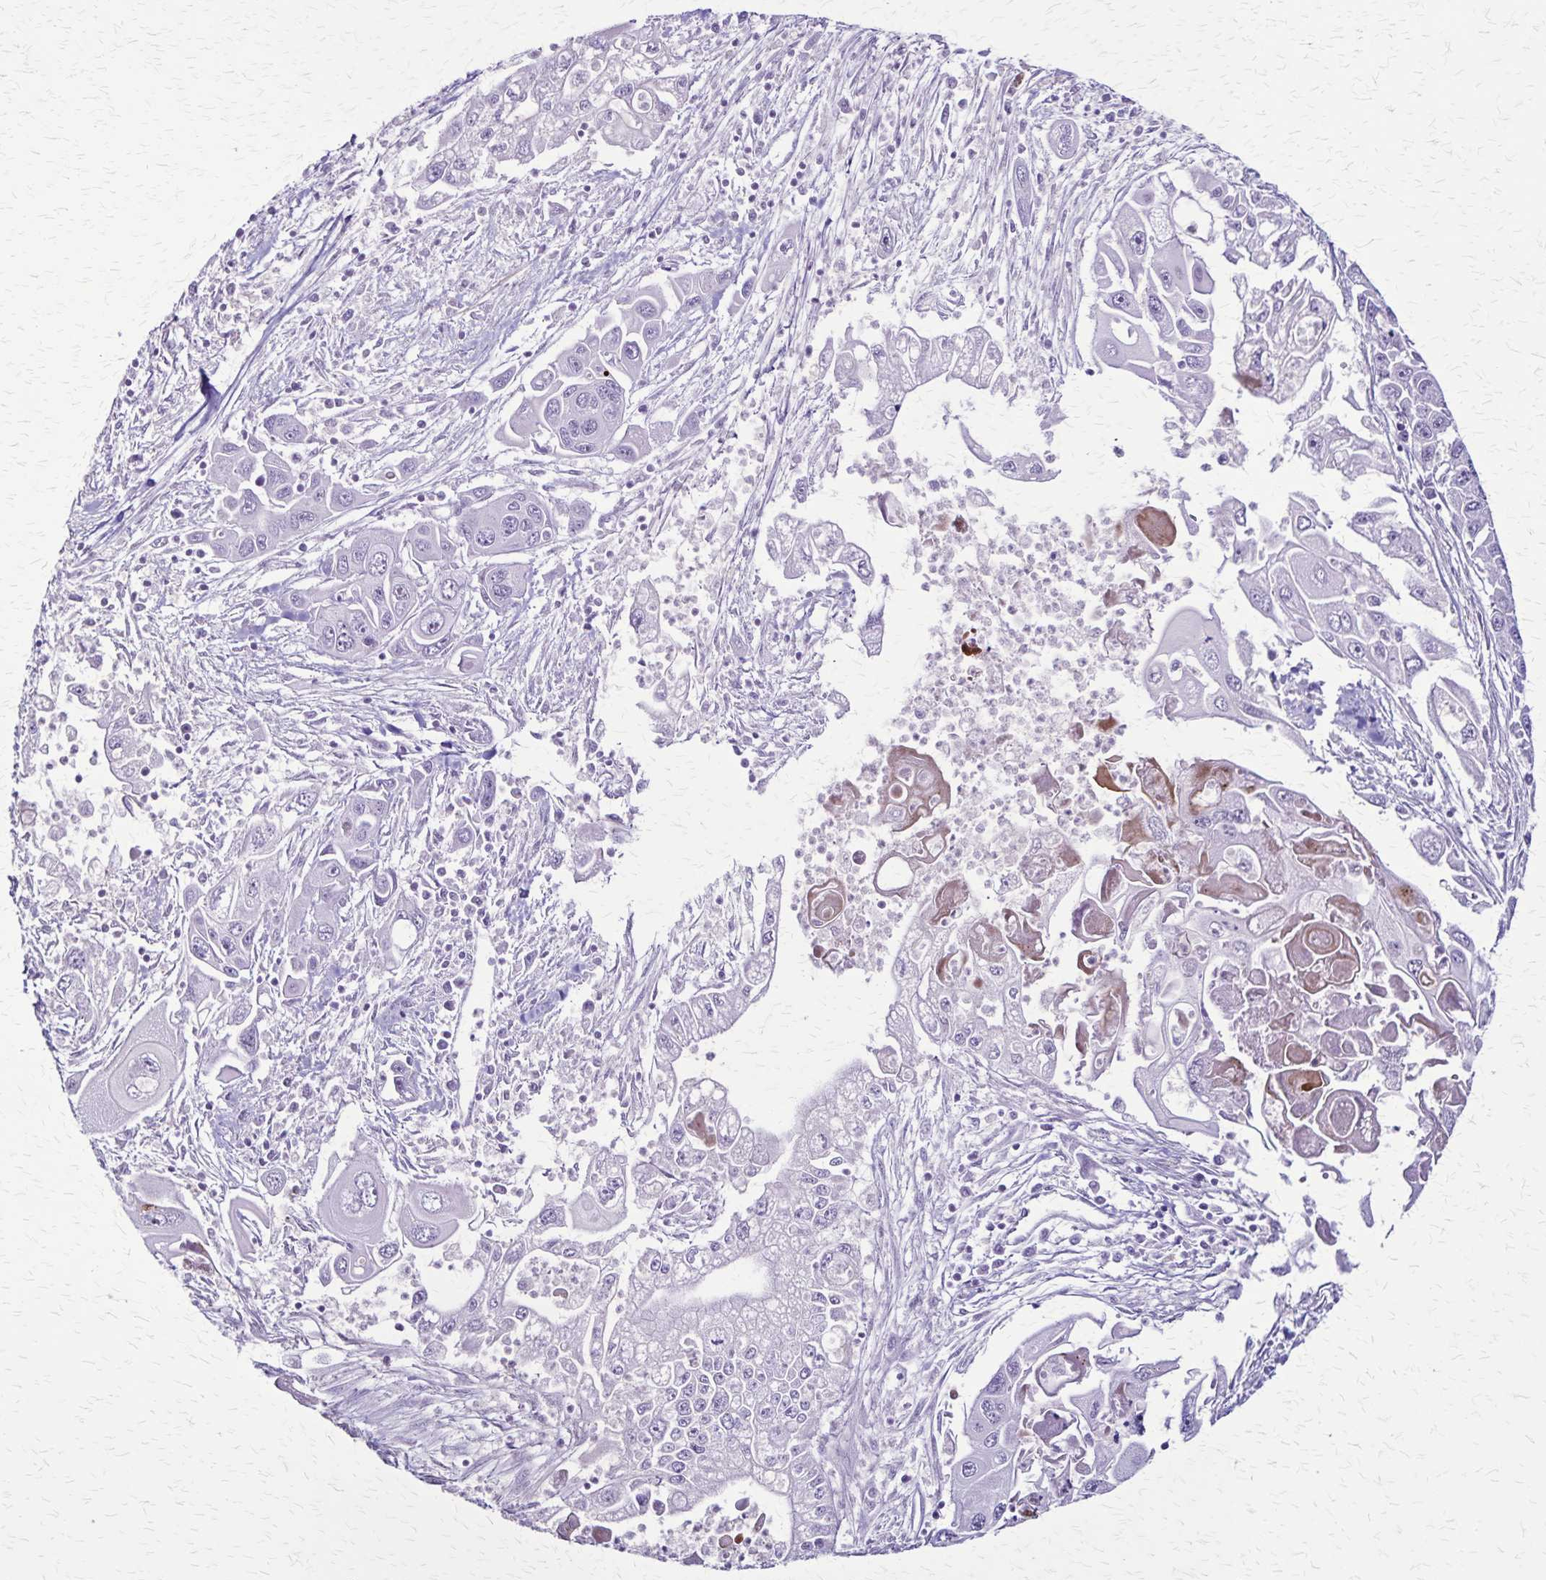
{"staining": {"intensity": "negative", "quantity": "none", "location": "none"}, "tissue": "pancreatic cancer", "cell_type": "Tumor cells", "image_type": "cancer", "snomed": [{"axis": "morphology", "description": "Adenocarcinoma, NOS"}, {"axis": "topography", "description": "Pancreas"}], "caption": "Tumor cells show no significant expression in pancreatic adenocarcinoma.", "gene": "OR51B5", "patient": {"sex": "male", "age": 70}}